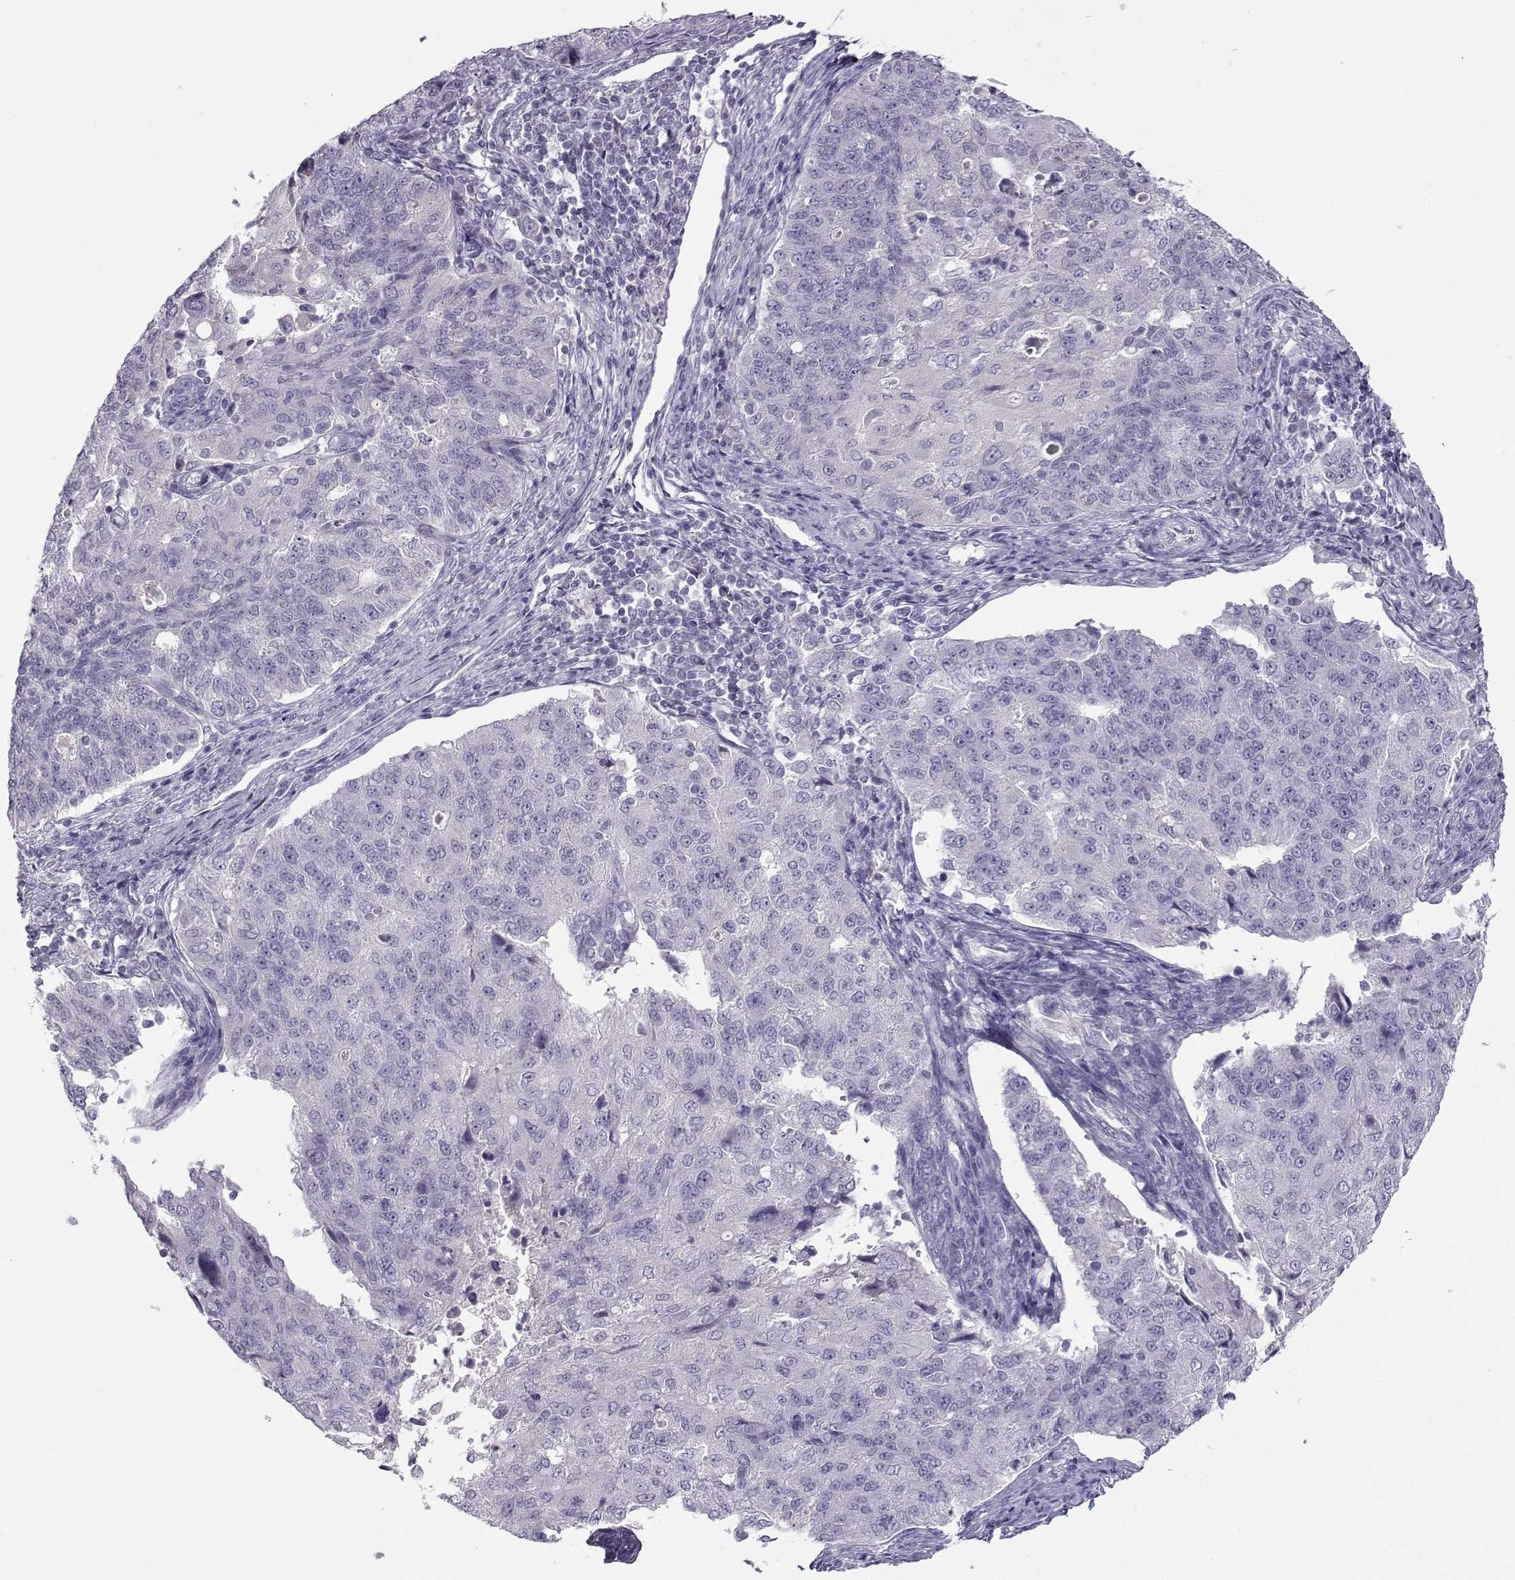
{"staining": {"intensity": "negative", "quantity": "none", "location": "none"}, "tissue": "endometrial cancer", "cell_type": "Tumor cells", "image_type": "cancer", "snomed": [{"axis": "morphology", "description": "Adenocarcinoma, NOS"}, {"axis": "topography", "description": "Endometrium"}], "caption": "Immunohistochemical staining of human endometrial cancer (adenocarcinoma) reveals no significant expression in tumor cells. The staining is performed using DAB (3,3'-diaminobenzidine) brown chromogen with nuclei counter-stained in using hematoxylin.", "gene": "ARMC2", "patient": {"sex": "female", "age": 43}}